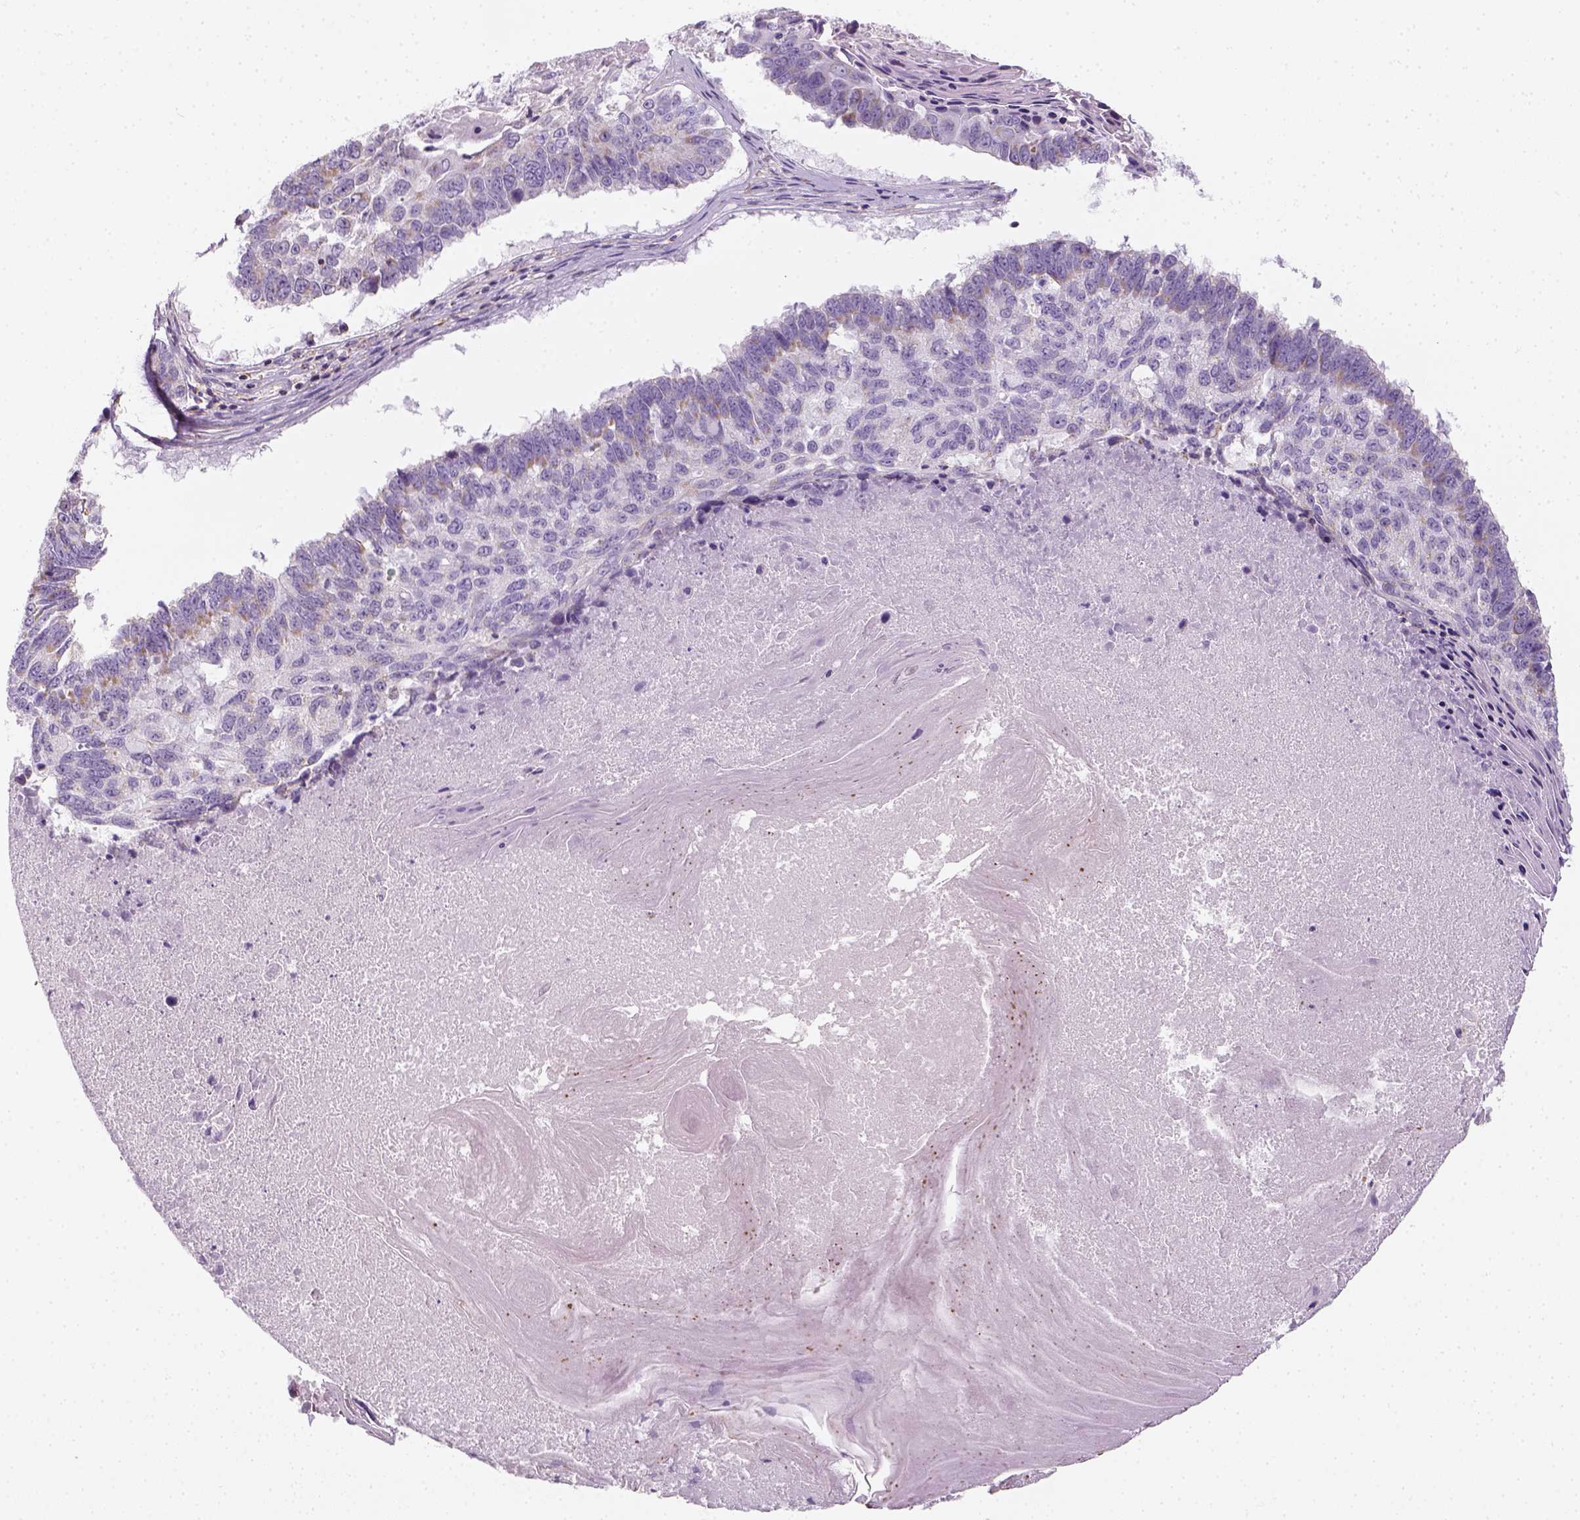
{"staining": {"intensity": "negative", "quantity": "none", "location": "none"}, "tissue": "lung cancer", "cell_type": "Tumor cells", "image_type": "cancer", "snomed": [{"axis": "morphology", "description": "Squamous cell carcinoma, NOS"}, {"axis": "topography", "description": "Lung"}], "caption": "High magnification brightfield microscopy of lung squamous cell carcinoma stained with DAB (brown) and counterstained with hematoxylin (blue): tumor cells show no significant expression.", "gene": "AWAT2", "patient": {"sex": "male", "age": 73}}